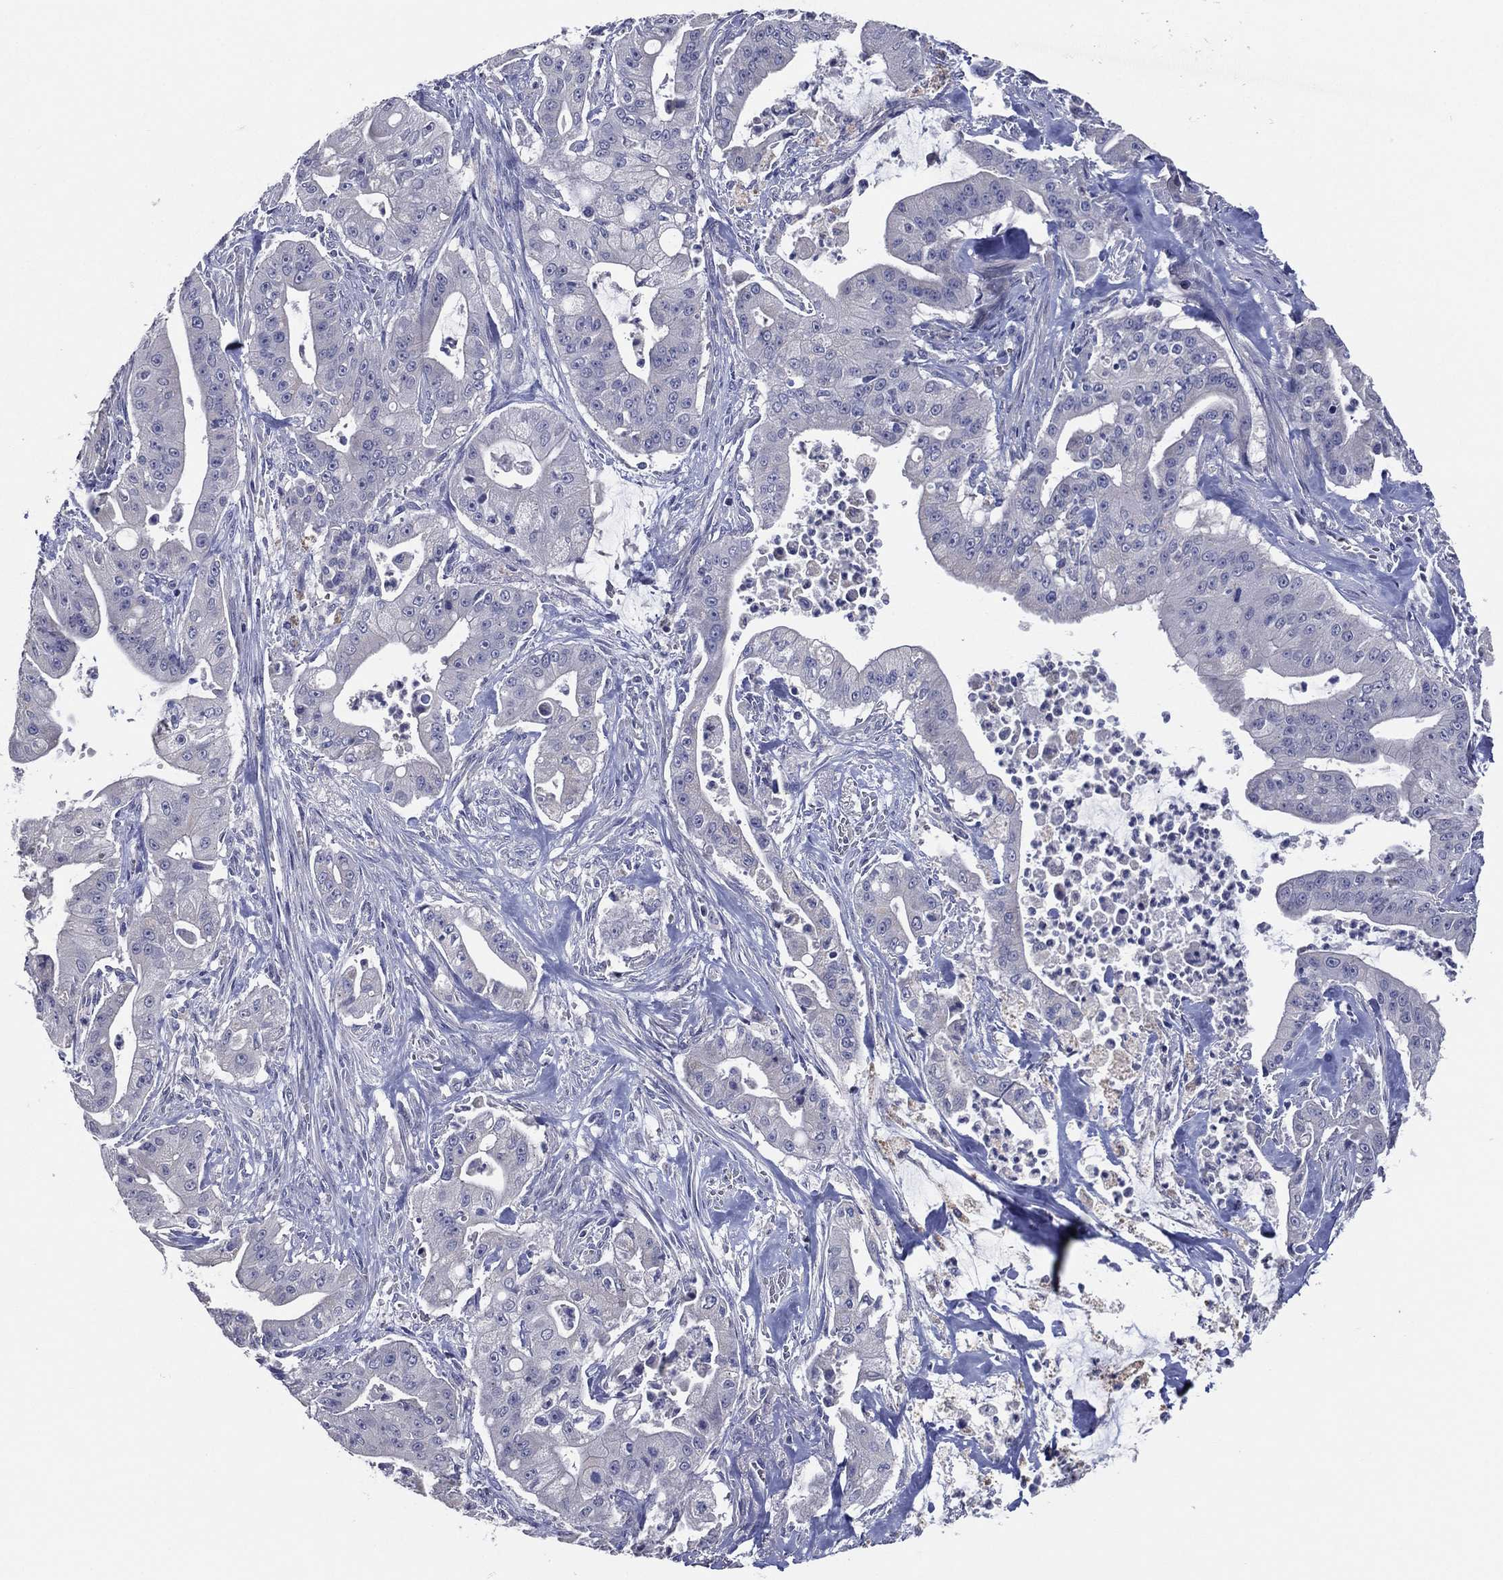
{"staining": {"intensity": "negative", "quantity": "none", "location": "none"}, "tissue": "pancreatic cancer", "cell_type": "Tumor cells", "image_type": "cancer", "snomed": [{"axis": "morphology", "description": "Normal tissue, NOS"}, {"axis": "morphology", "description": "Inflammation, NOS"}, {"axis": "morphology", "description": "Adenocarcinoma, NOS"}, {"axis": "topography", "description": "Pancreas"}], "caption": "IHC of human adenocarcinoma (pancreatic) demonstrates no staining in tumor cells. (Immunohistochemistry (ihc), brightfield microscopy, high magnification).", "gene": "SLC13A4", "patient": {"sex": "male", "age": 57}}